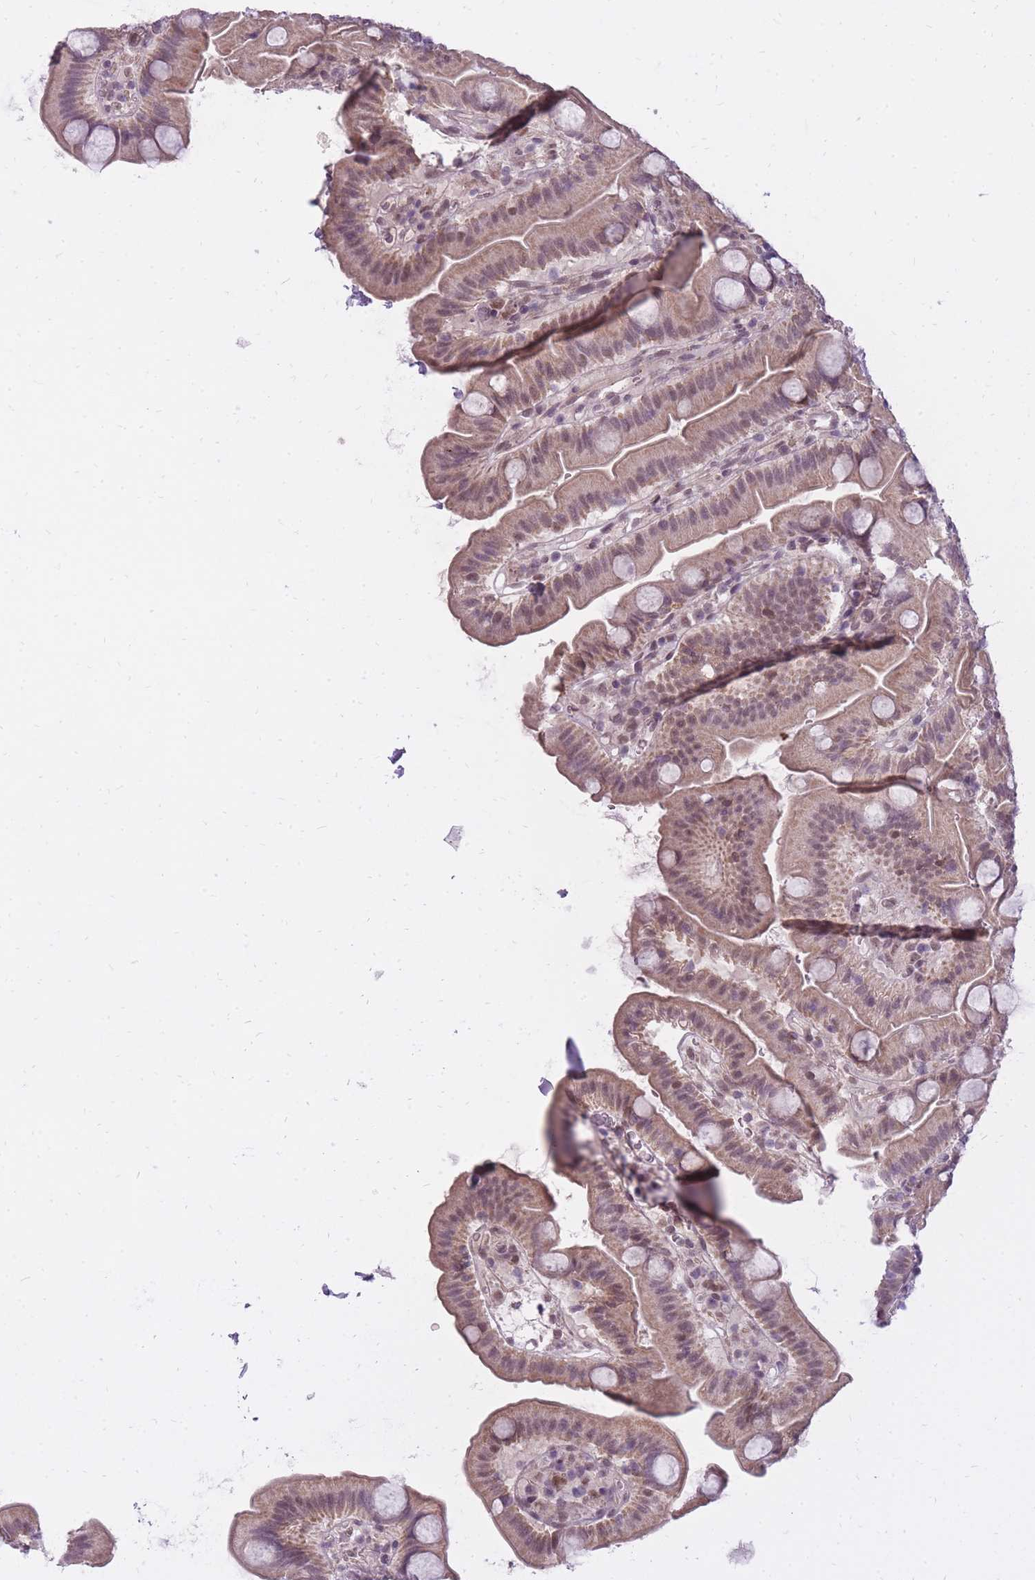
{"staining": {"intensity": "moderate", "quantity": ">75%", "location": "cytoplasmic/membranous"}, "tissue": "small intestine", "cell_type": "Glandular cells", "image_type": "normal", "snomed": [{"axis": "morphology", "description": "Normal tissue, NOS"}, {"axis": "topography", "description": "Small intestine"}], "caption": "Human small intestine stained for a protein (brown) displays moderate cytoplasmic/membranous positive expression in about >75% of glandular cells.", "gene": "TIGD1", "patient": {"sex": "female", "age": 68}}